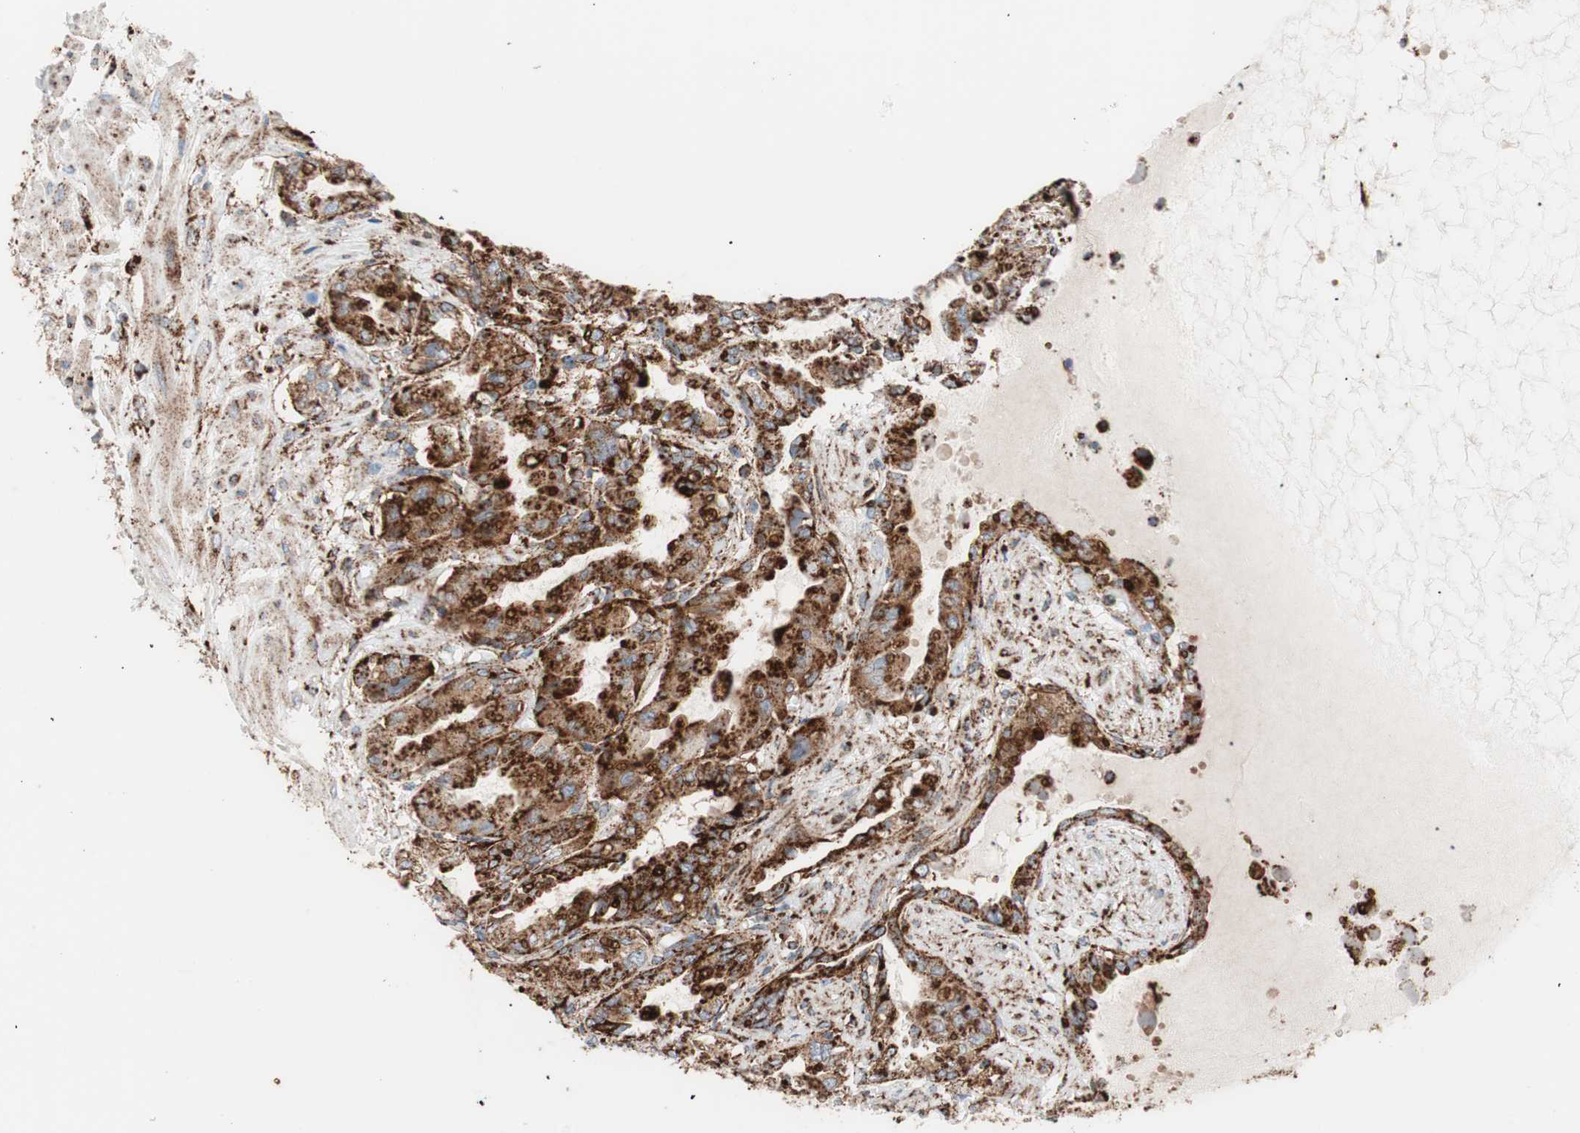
{"staining": {"intensity": "strong", "quantity": ">75%", "location": "cytoplasmic/membranous"}, "tissue": "seminal vesicle", "cell_type": "Glandular cells", "image_type": "normal", "snomed": [{"axis": "morphology", "description": "Normal tissue, NOS"}, {"axis": "topography", "description": "Seminal veicle"}], "caption": "This photomicrograph exhibits immunohistochemistry staining of benign human seminal vesicle, with high strong cytoplasmic/membranous staining in approximately >75% of glandular cells.", "gene": "LAMP1", "patient": {"sex": "male", "age": 61}}